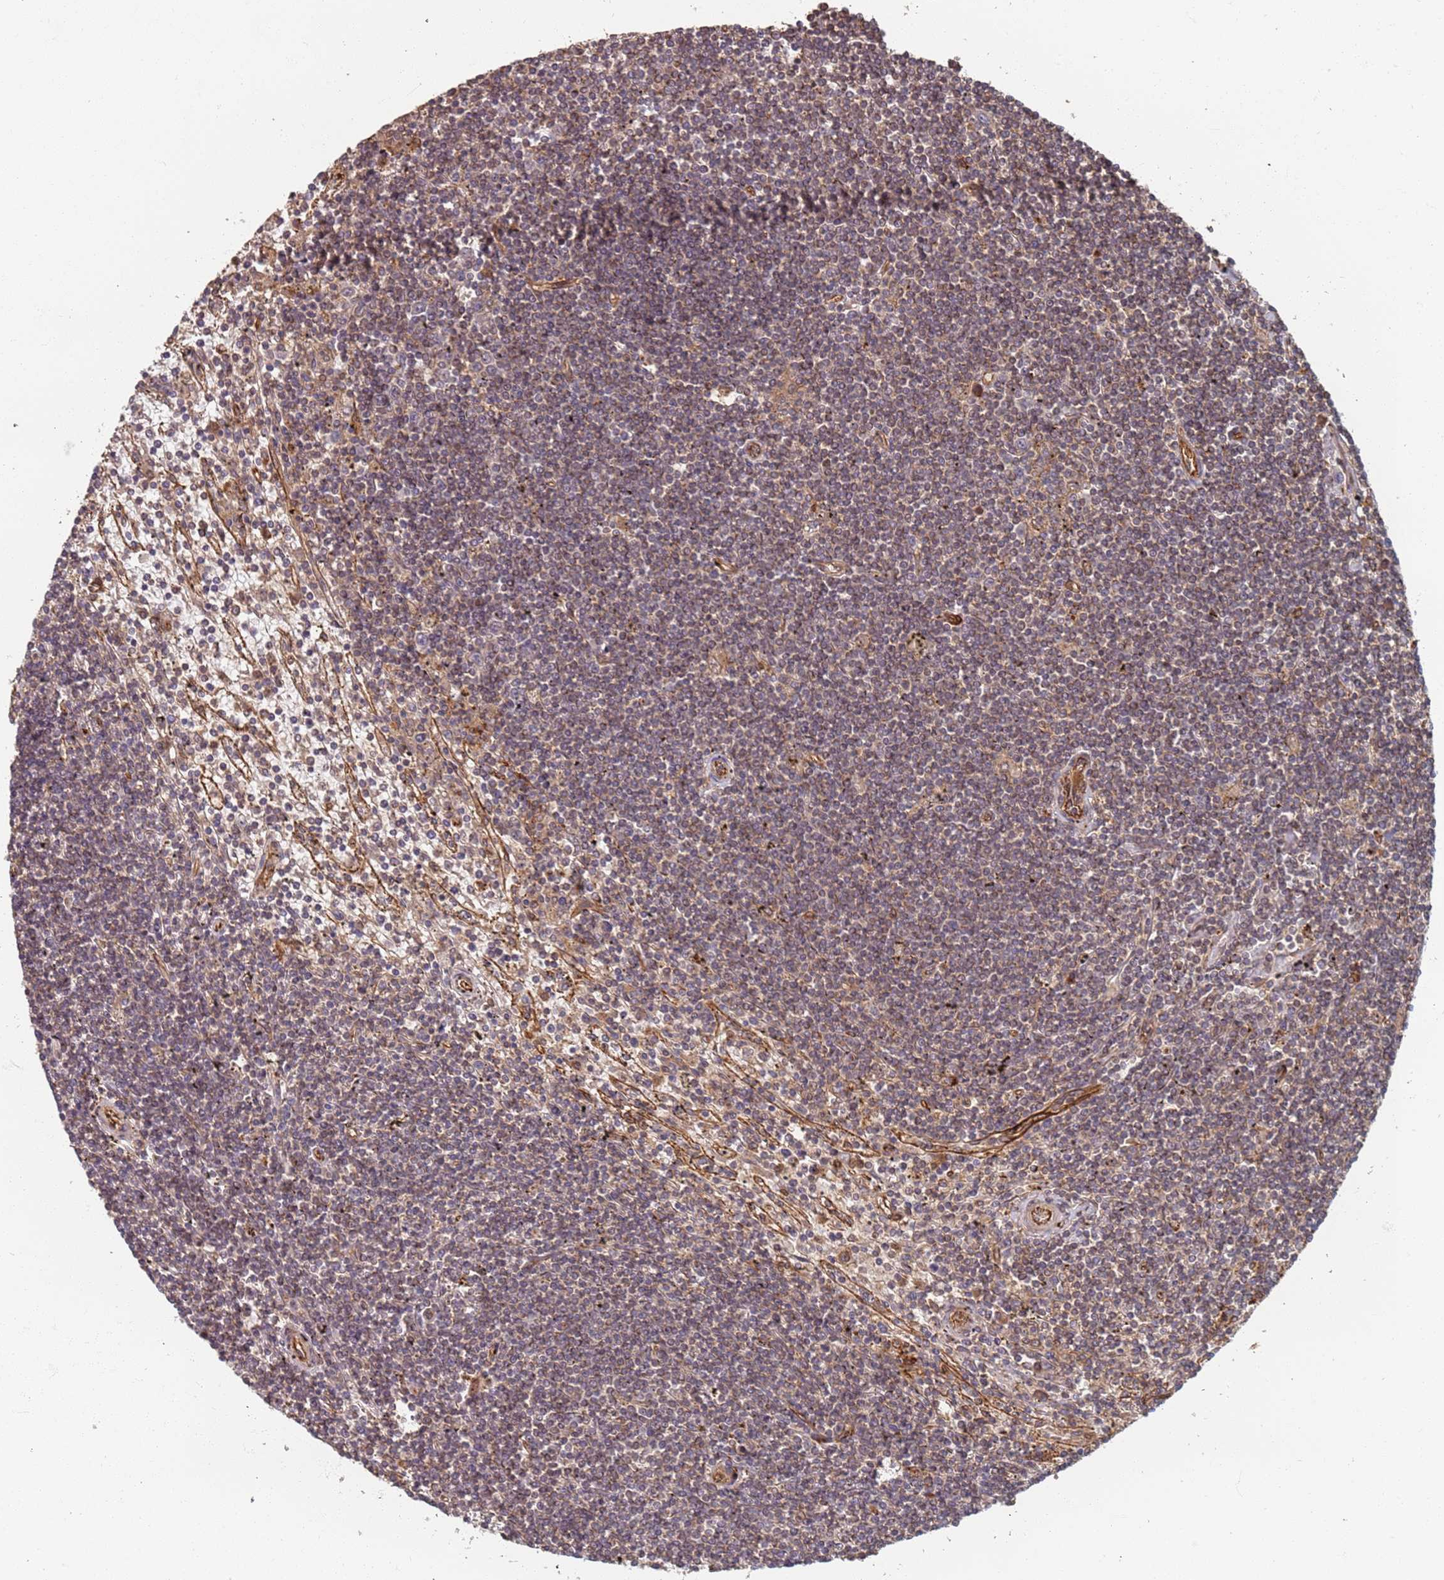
{"staining": {"intensity": "weak", "quantity": "<25%", "location": "cytoplasmic/membranous"}, "tissue": "lymphoma", "cell_type": "Tumor cells", "image_type": "cancer", "snomed": [{"axis": "morphology", "description": "Malignant lymphoma, non-Hodgkin's type, Low grade"}, {"axis": "topography", "description": "Spleen"}], "caption": "DAB (3,3'-diaminobenzidine) immunohistochemical staining of human lymphoma shows no significant expression in tumor cells.", "gene": "SDCCAG8", "patient": {"sex": "male", "age": 76}}